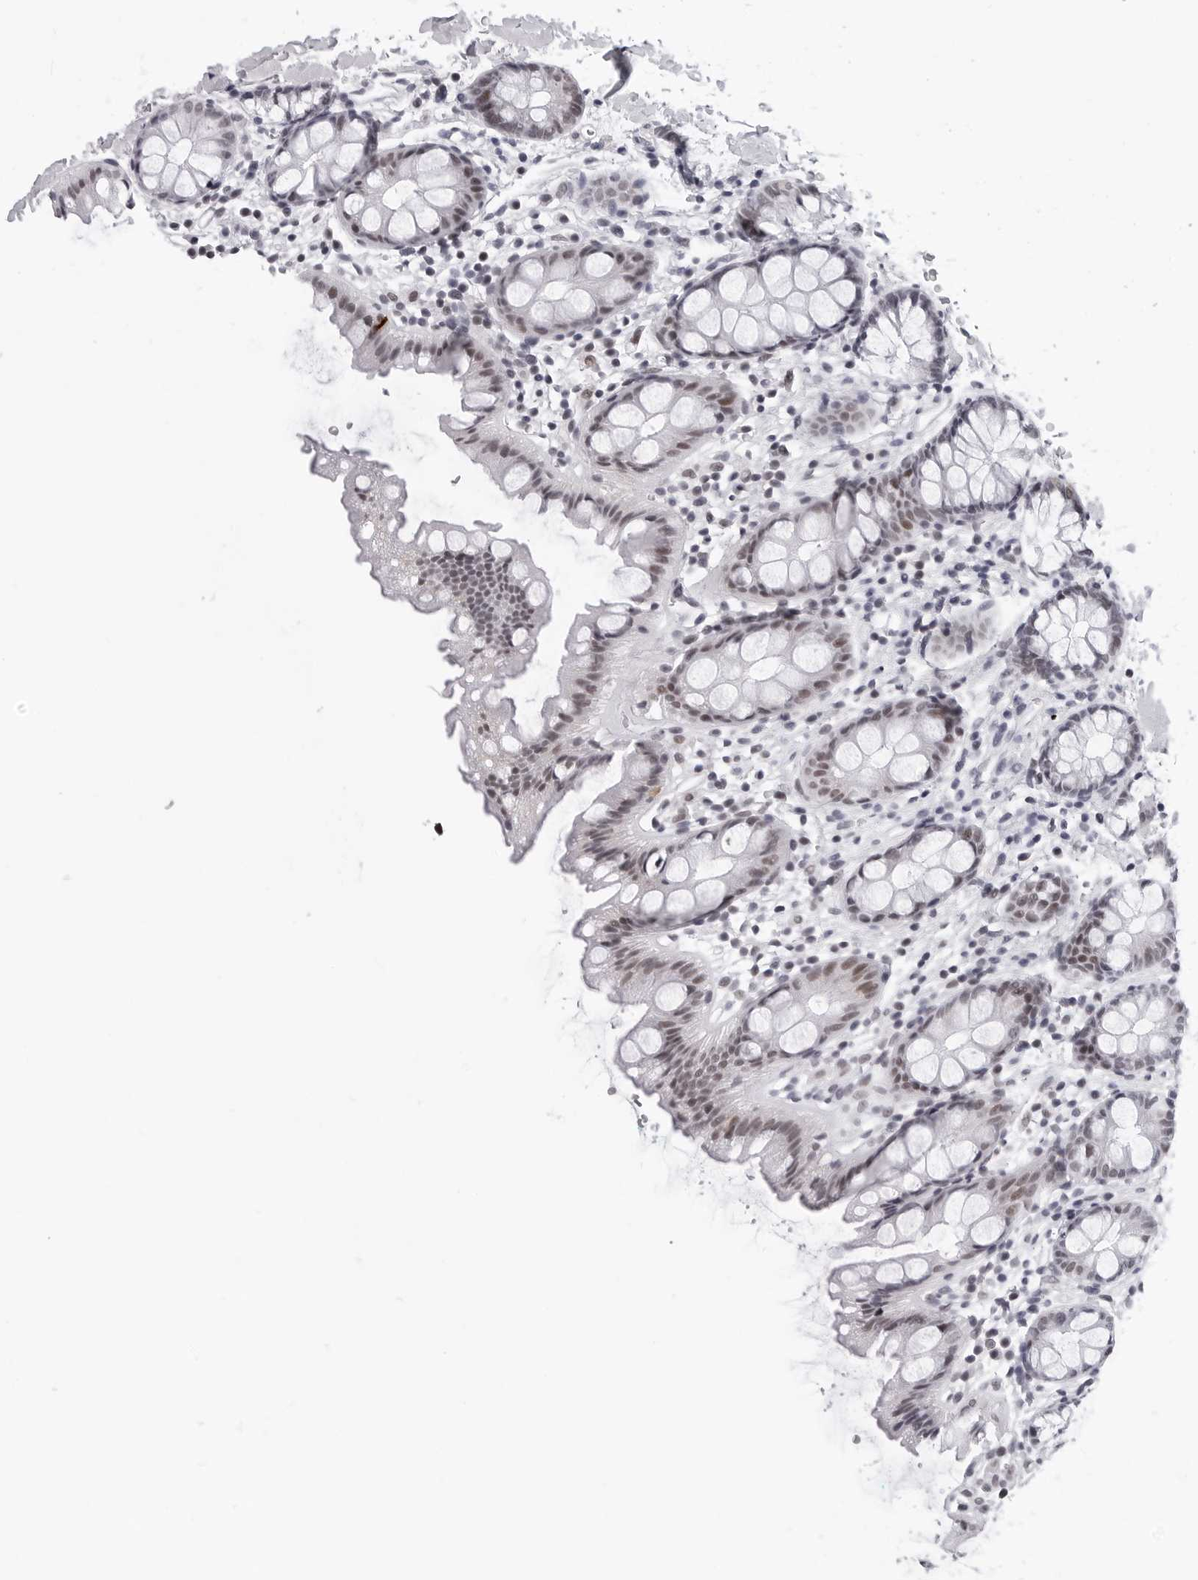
{"staining": {"intensity": "weak", "quantity": ">75%", "location": "nuclear"}, "tissue": "rectum", "cell_type": "Glandular cells", "image_type": "normal", "snomed": [{"axis": "morphology", "description": "Normal tissue, NOS"}, {"axis": "topography", "description": "Rectum"}], "caption": "The image displays a brown stain indicating the presence of a protein in the nuclear of glandular cells in rectum. (DAB = brown stain, brightfield microscopy at high magnification).", "gene": "SF3B4", "patient": {"sex": "female", "age": 65}}